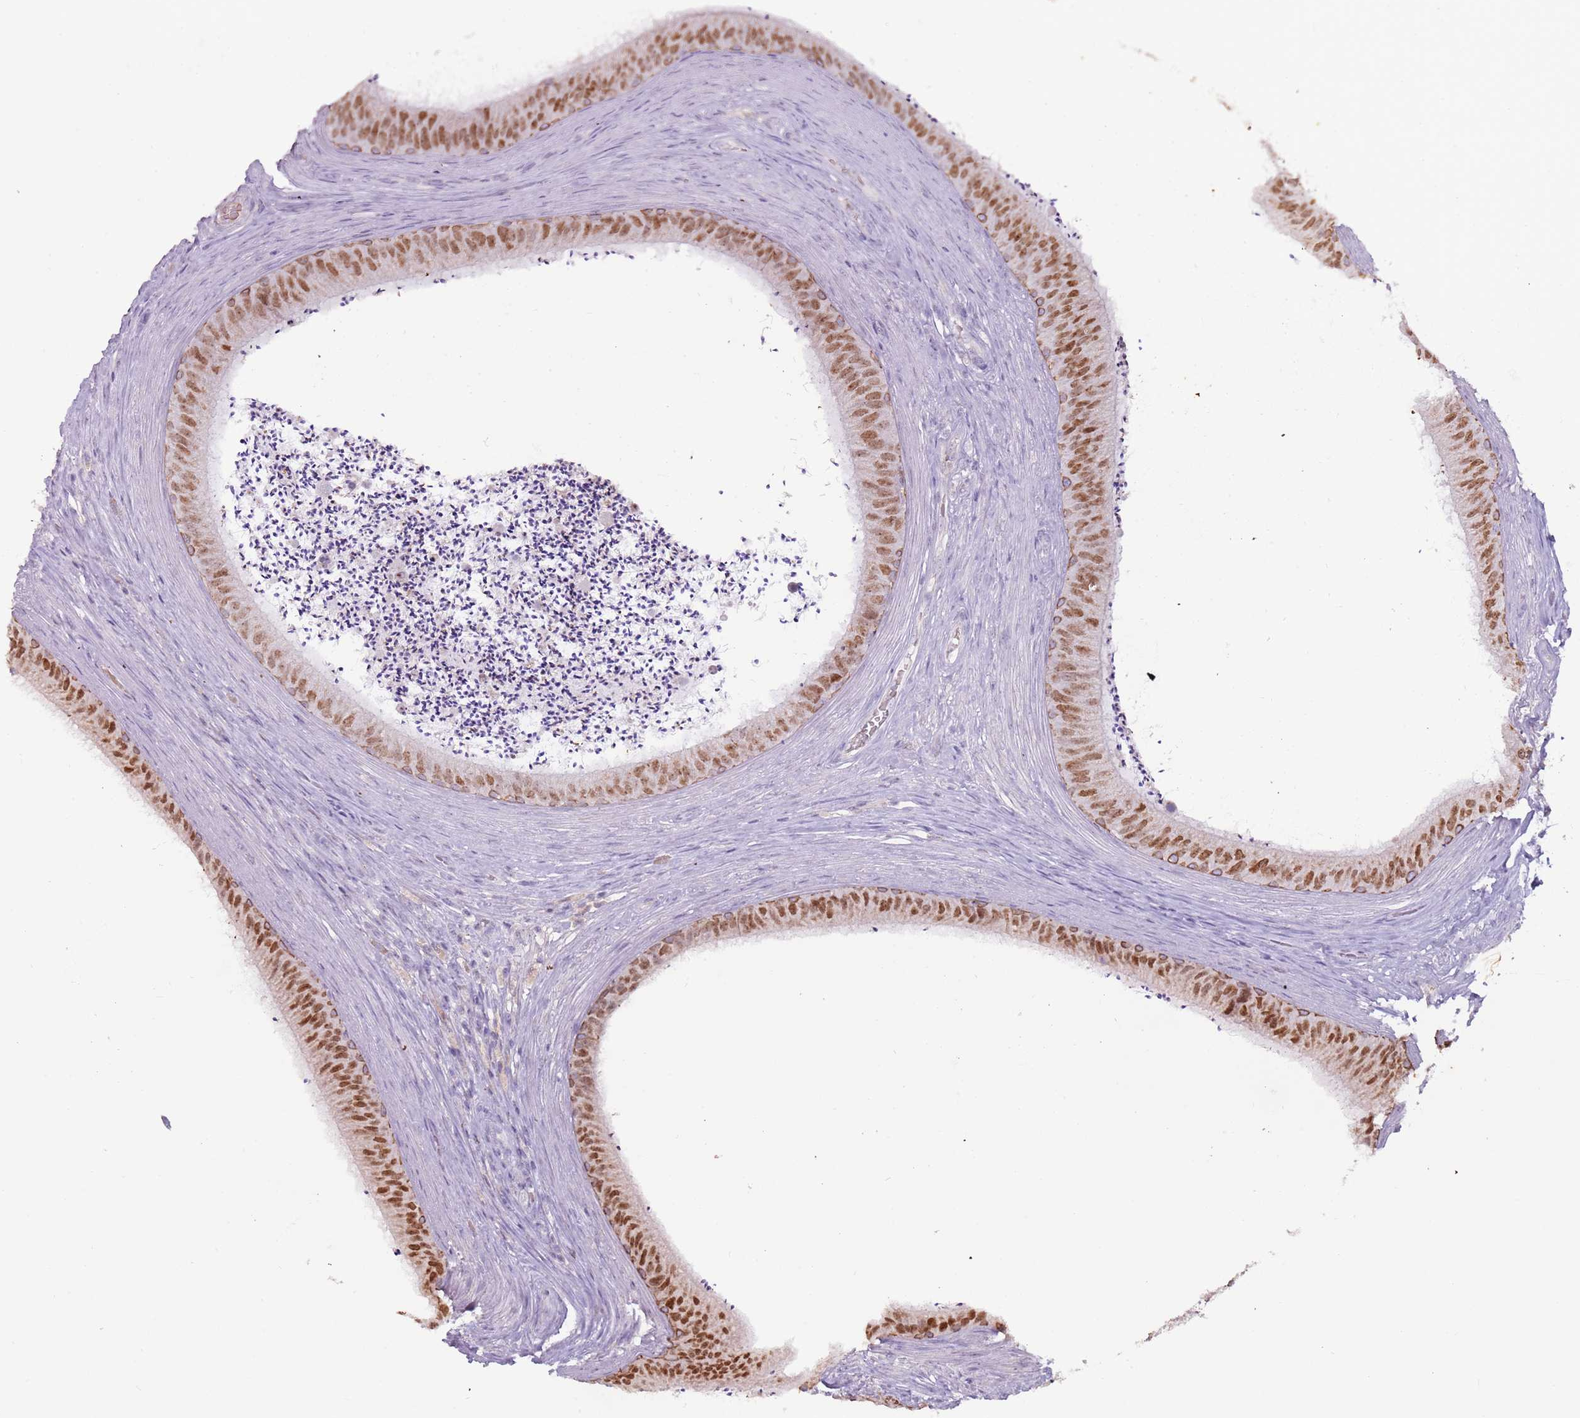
{"staining": {"intensity": "strong", "quantity": ">75%", "location": "nuclear"}, "tissue": "epididymis", "cell_type": "Glandular cells", "image_type": "normal", "snomed": [{"axis": "morphology", "description": "Normal tissue, NOS"}, {"axis": "topography", "description": "Testis"}, {"axis": "topography", "description": "Epididymis"}], "caption": "About >75% of glandular cells in unremarkable human epididymis demonstrate strong nuclear protein positivity as visualized by brown immunohistochemical staining.", "gene": "SYS1", "patient": {"sex": "male", "age": 41}}